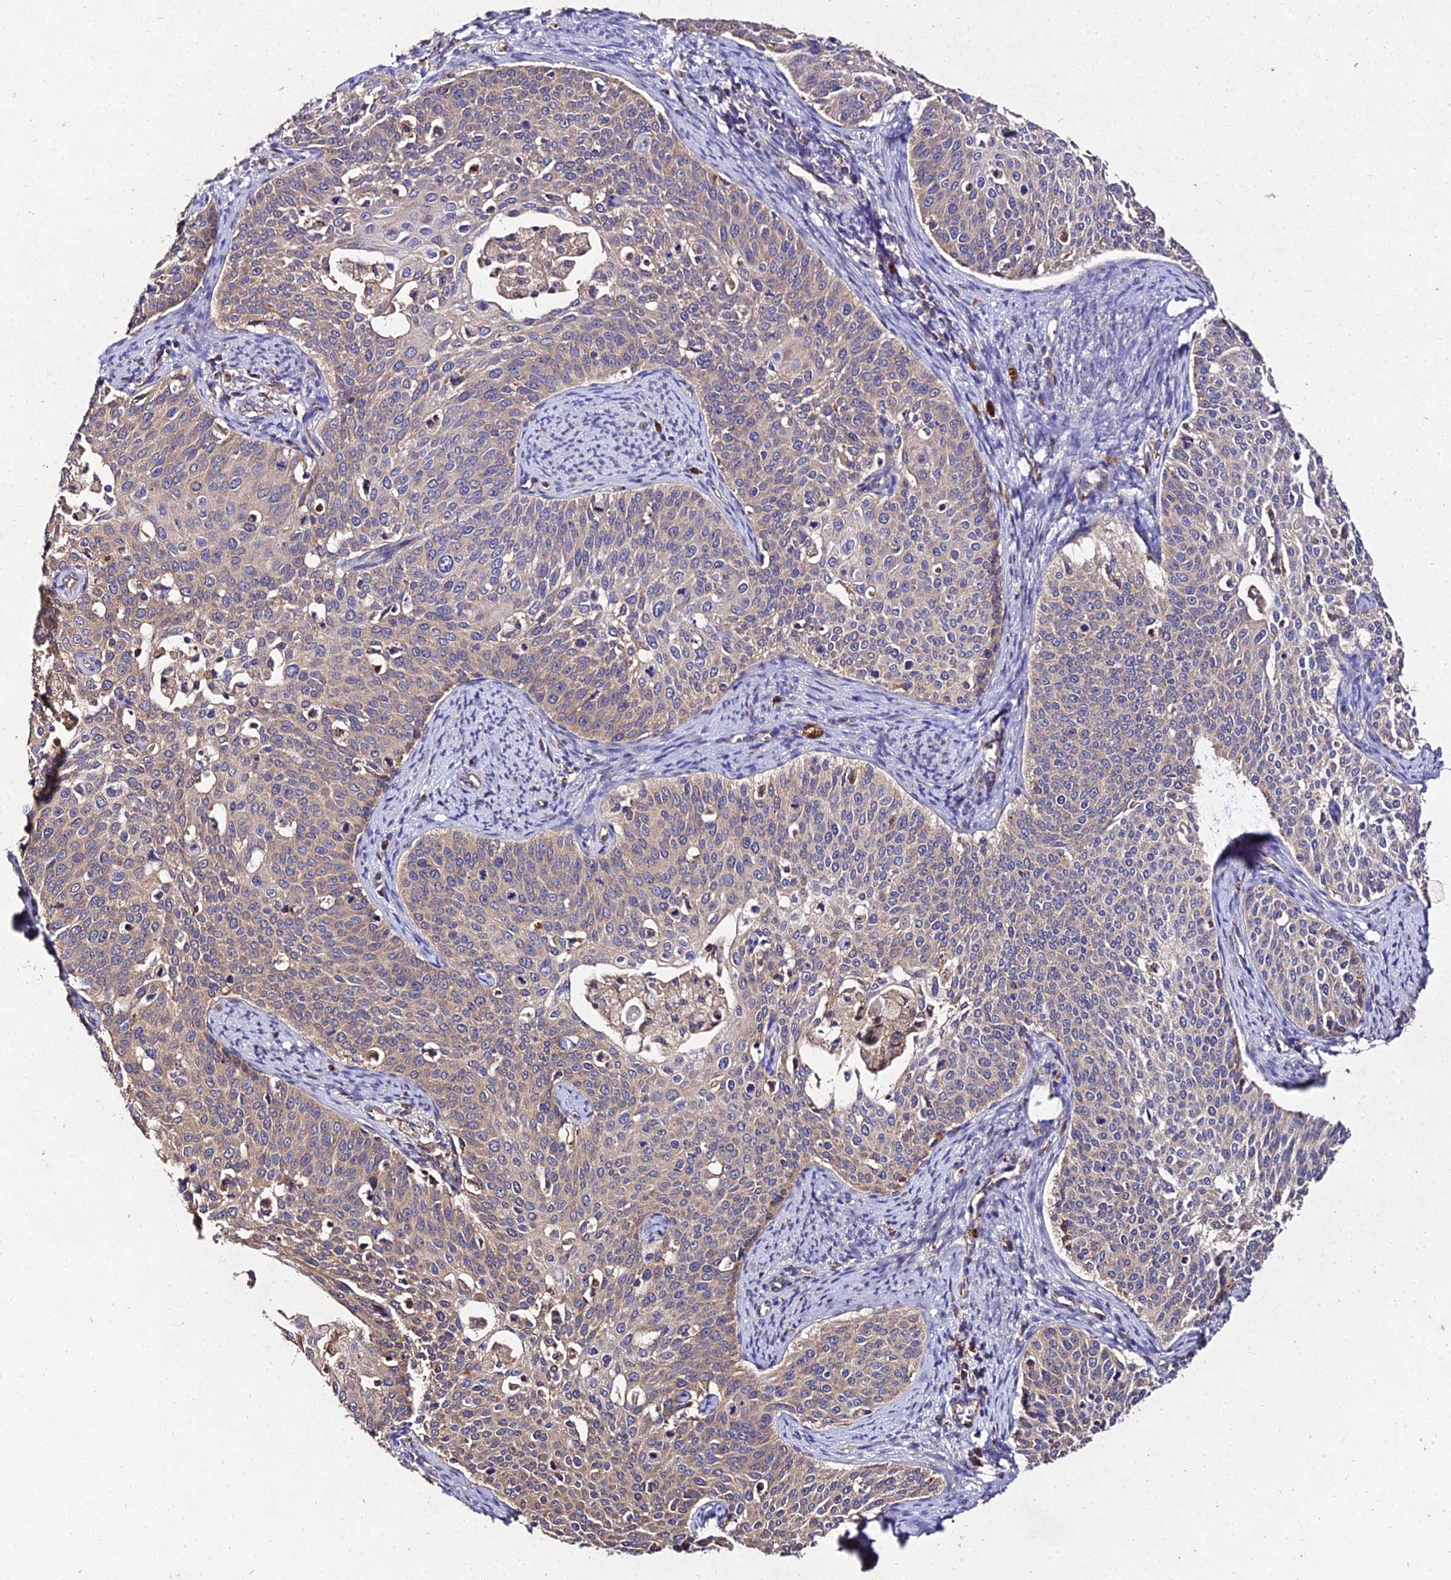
{"staining": {"intensity": "weak", "quantity": ">75%", "location": "cytoplasmic/membranous"}, "tissue": "cervical cancer", "cell_type": "Tumor cells", "image_type": "cancer", "snomed": [{"axis": "morphology", "description": "Squamous cell carcinoma, NOS"}, {"axis": "topography", "description": "Cervix"}], "caption": "Immunohistochemistry (IHC) photomicrograph of human cervical squamous cell carcinoma stained for a protein (brown), which displays low levels of weak cytoplasmic/membranous staining in about >75% of tumor cells.", "gene": "AP3M2", "patient": {"sex": "female", "age": 44}}